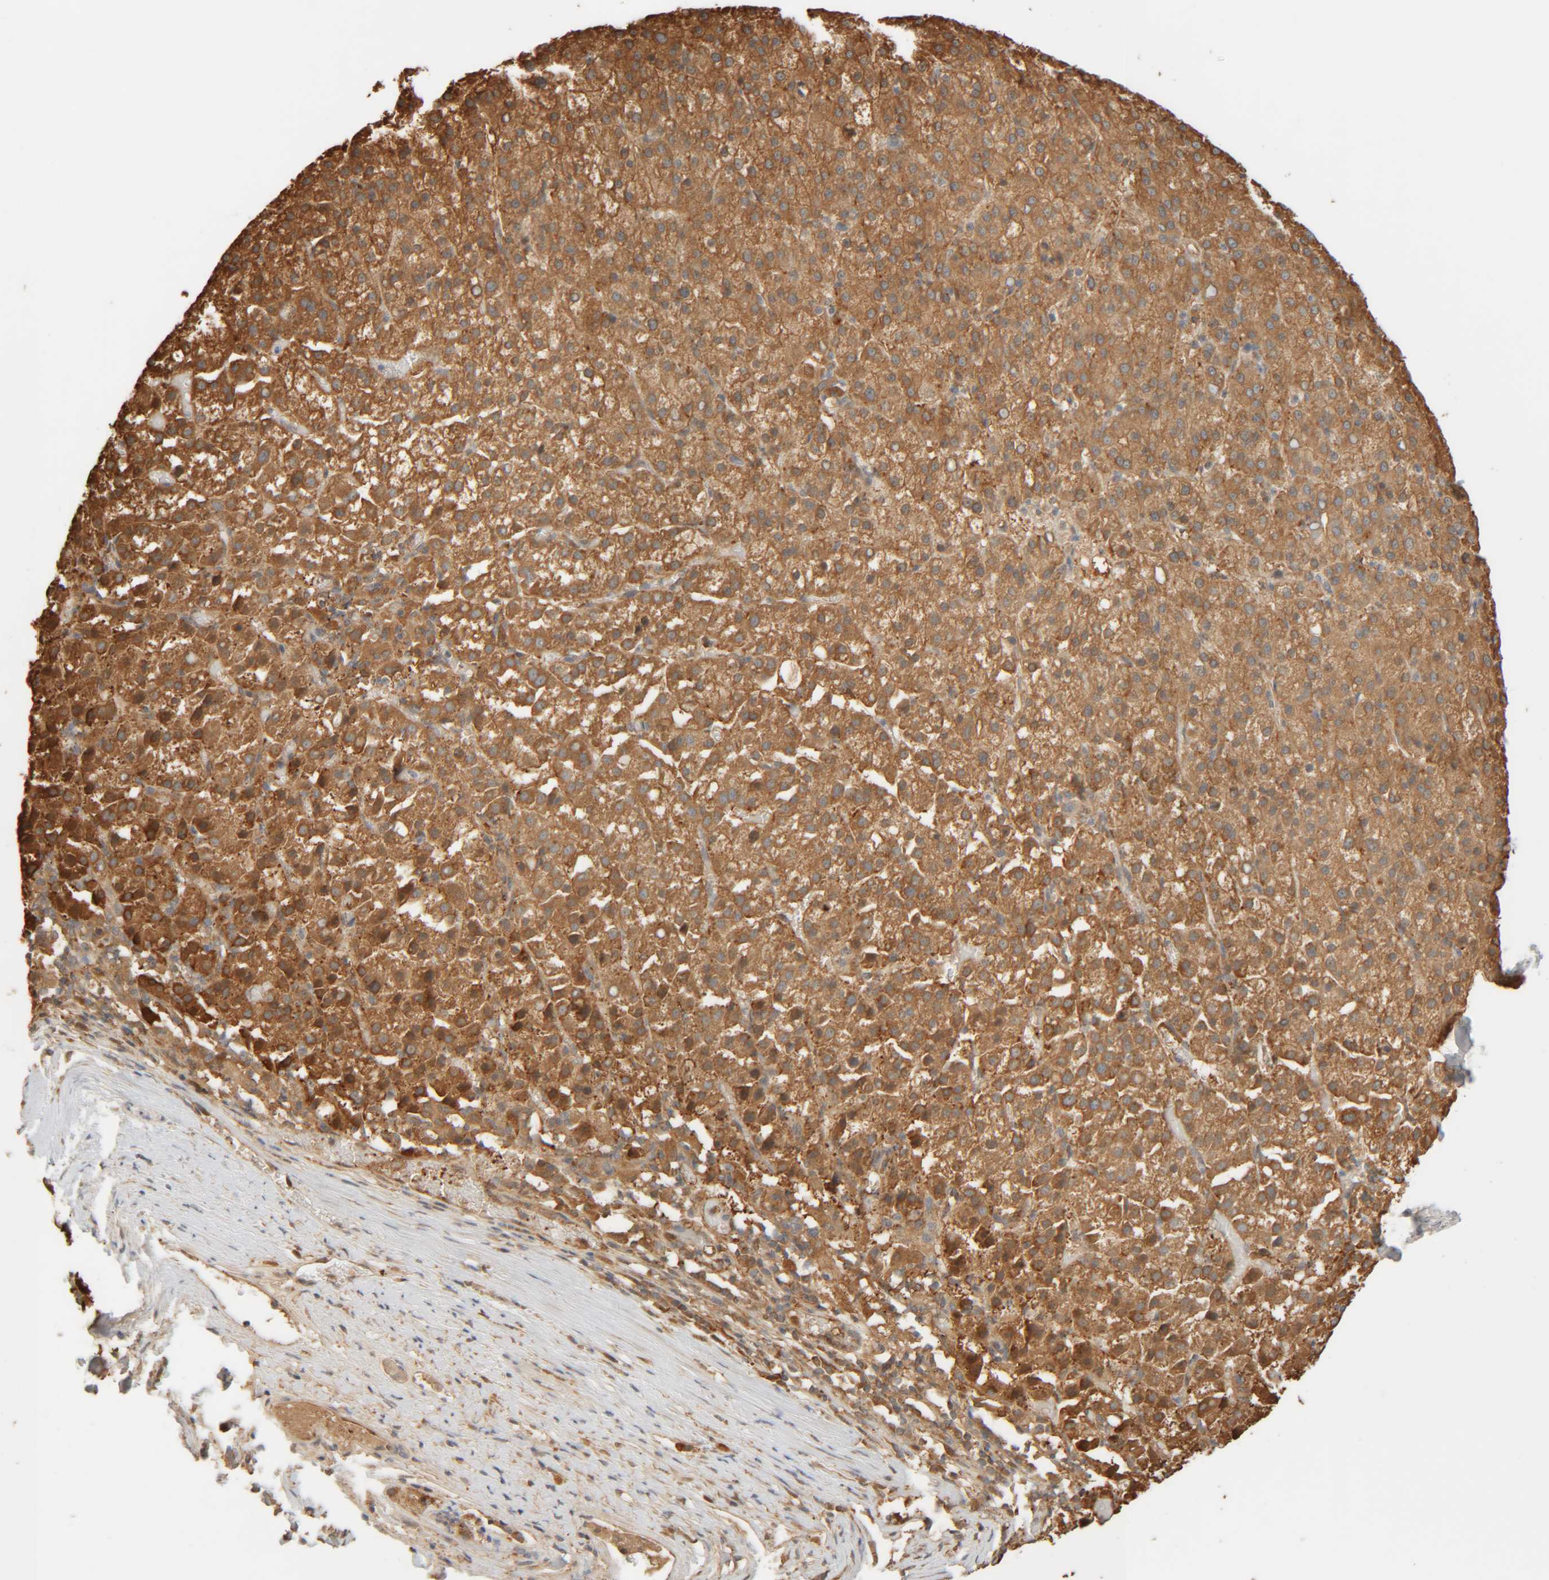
{"staining": {"intensity": "moderate", "quantity": ">75%", "location": "cytoplasmic/membranous"}, "tissue": "liver cancer", "cell_type": "Tumor cells", "image_type": "cancer", "snomed": [{"axis": "morphology", "description": "Carcinoma, Hepatocellular, NOS"}, {"axis": "topography", "description": "Liver"}], "caption": "A medium amount of moderate cytoplasmic/membranous expression is seen in about >75% of tumor cells in hepatocellular carcinoma (liver) tissue.", "gene": "TMEM192", "patient": {"sex": "female", "age": 58}}